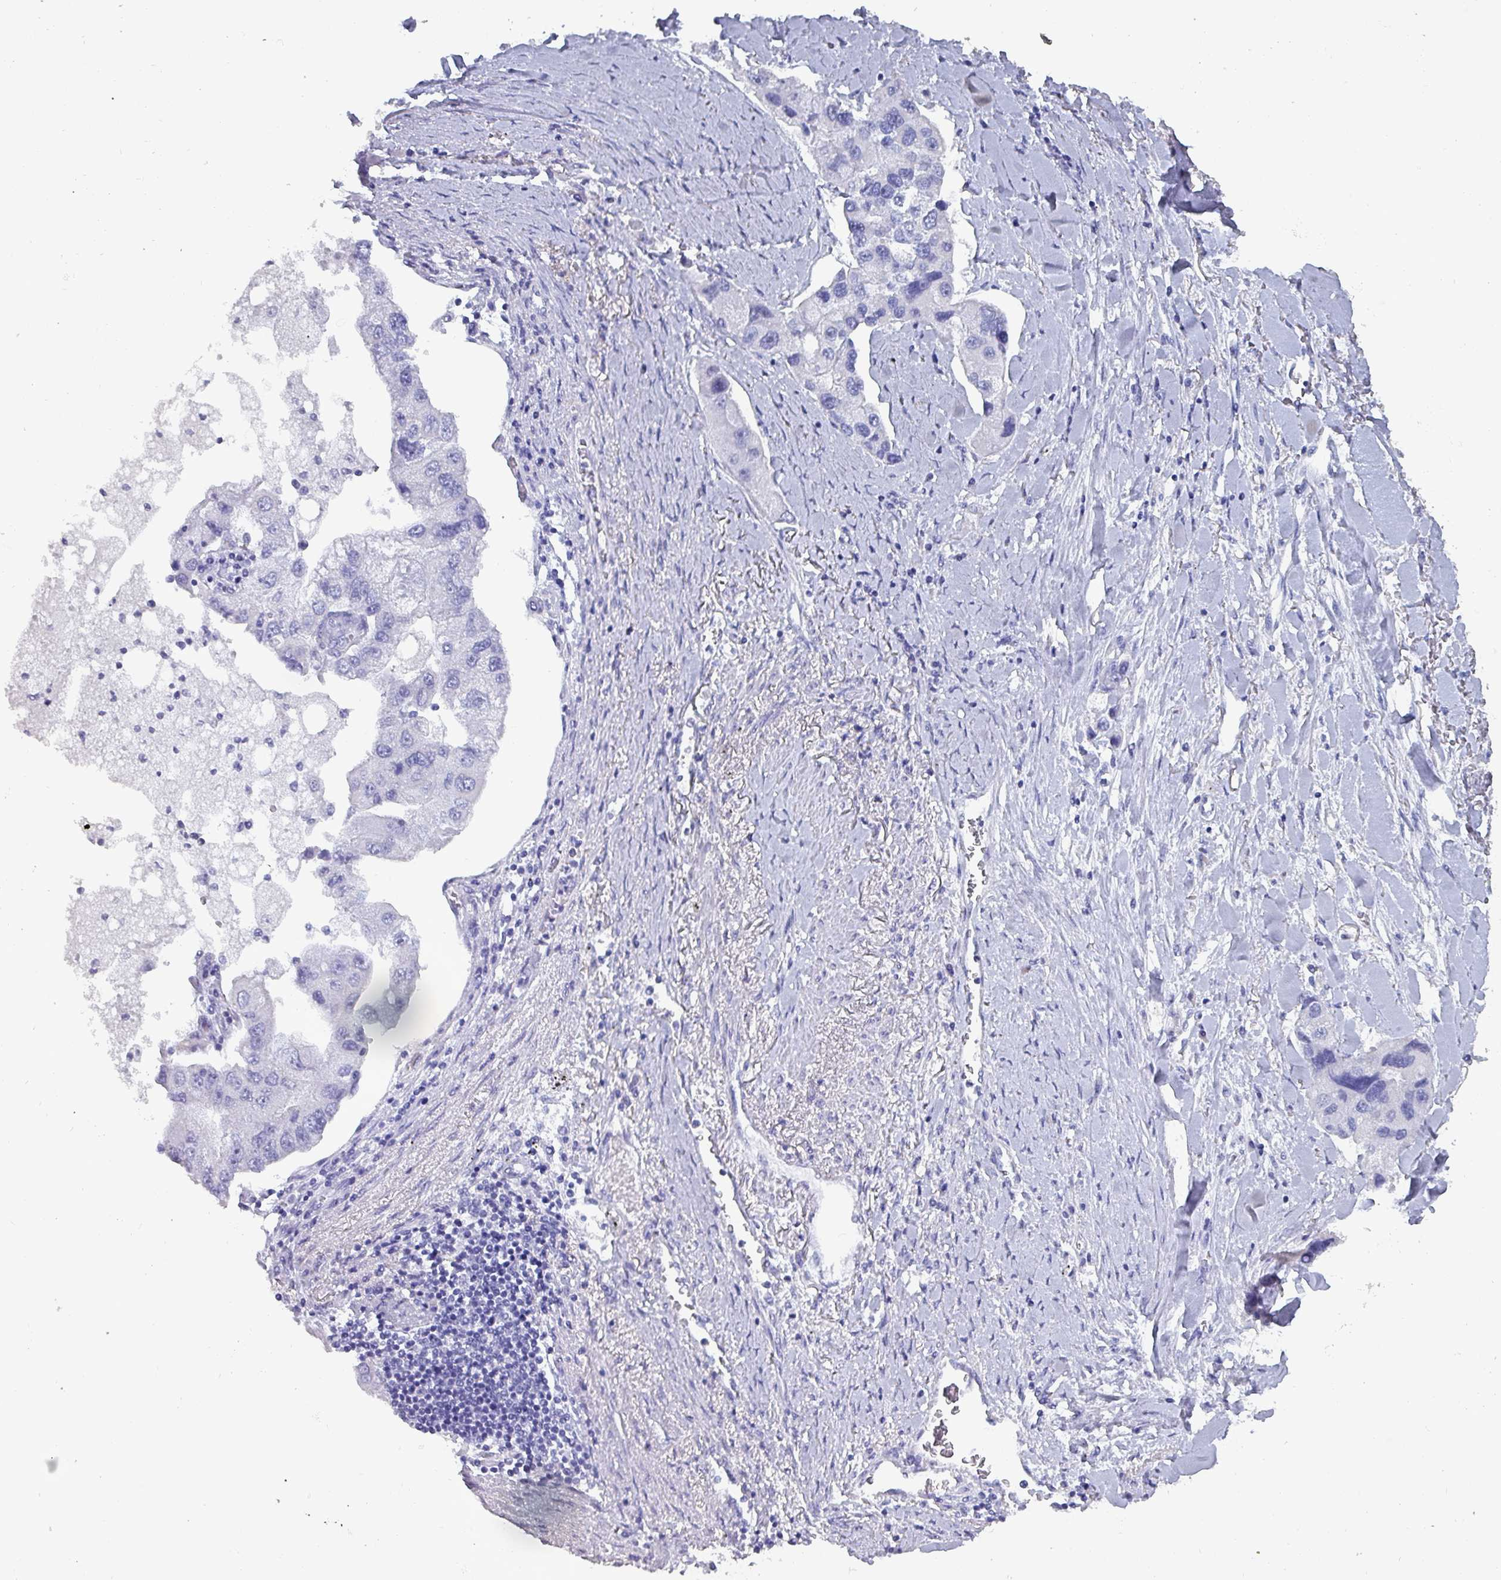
{"staining": {"intensity": "negative", "quantity": "none", "location": "none"}, "tissue": "lung cancer", "cell_type": "Tumor cells", "image_type": "cancer", "snomed": [{"axis": "morphology", "description": "Adenocarcinoma, NOS"}, {"axis": "topography", "description": "Lung"}], "caption": "Lung adenocarcinoma was stained to show a protein in brown. There is no significant staining in tumor cells.", "gene": "INS-IGF2", "patient": {"sex": "female", "age": 54}}